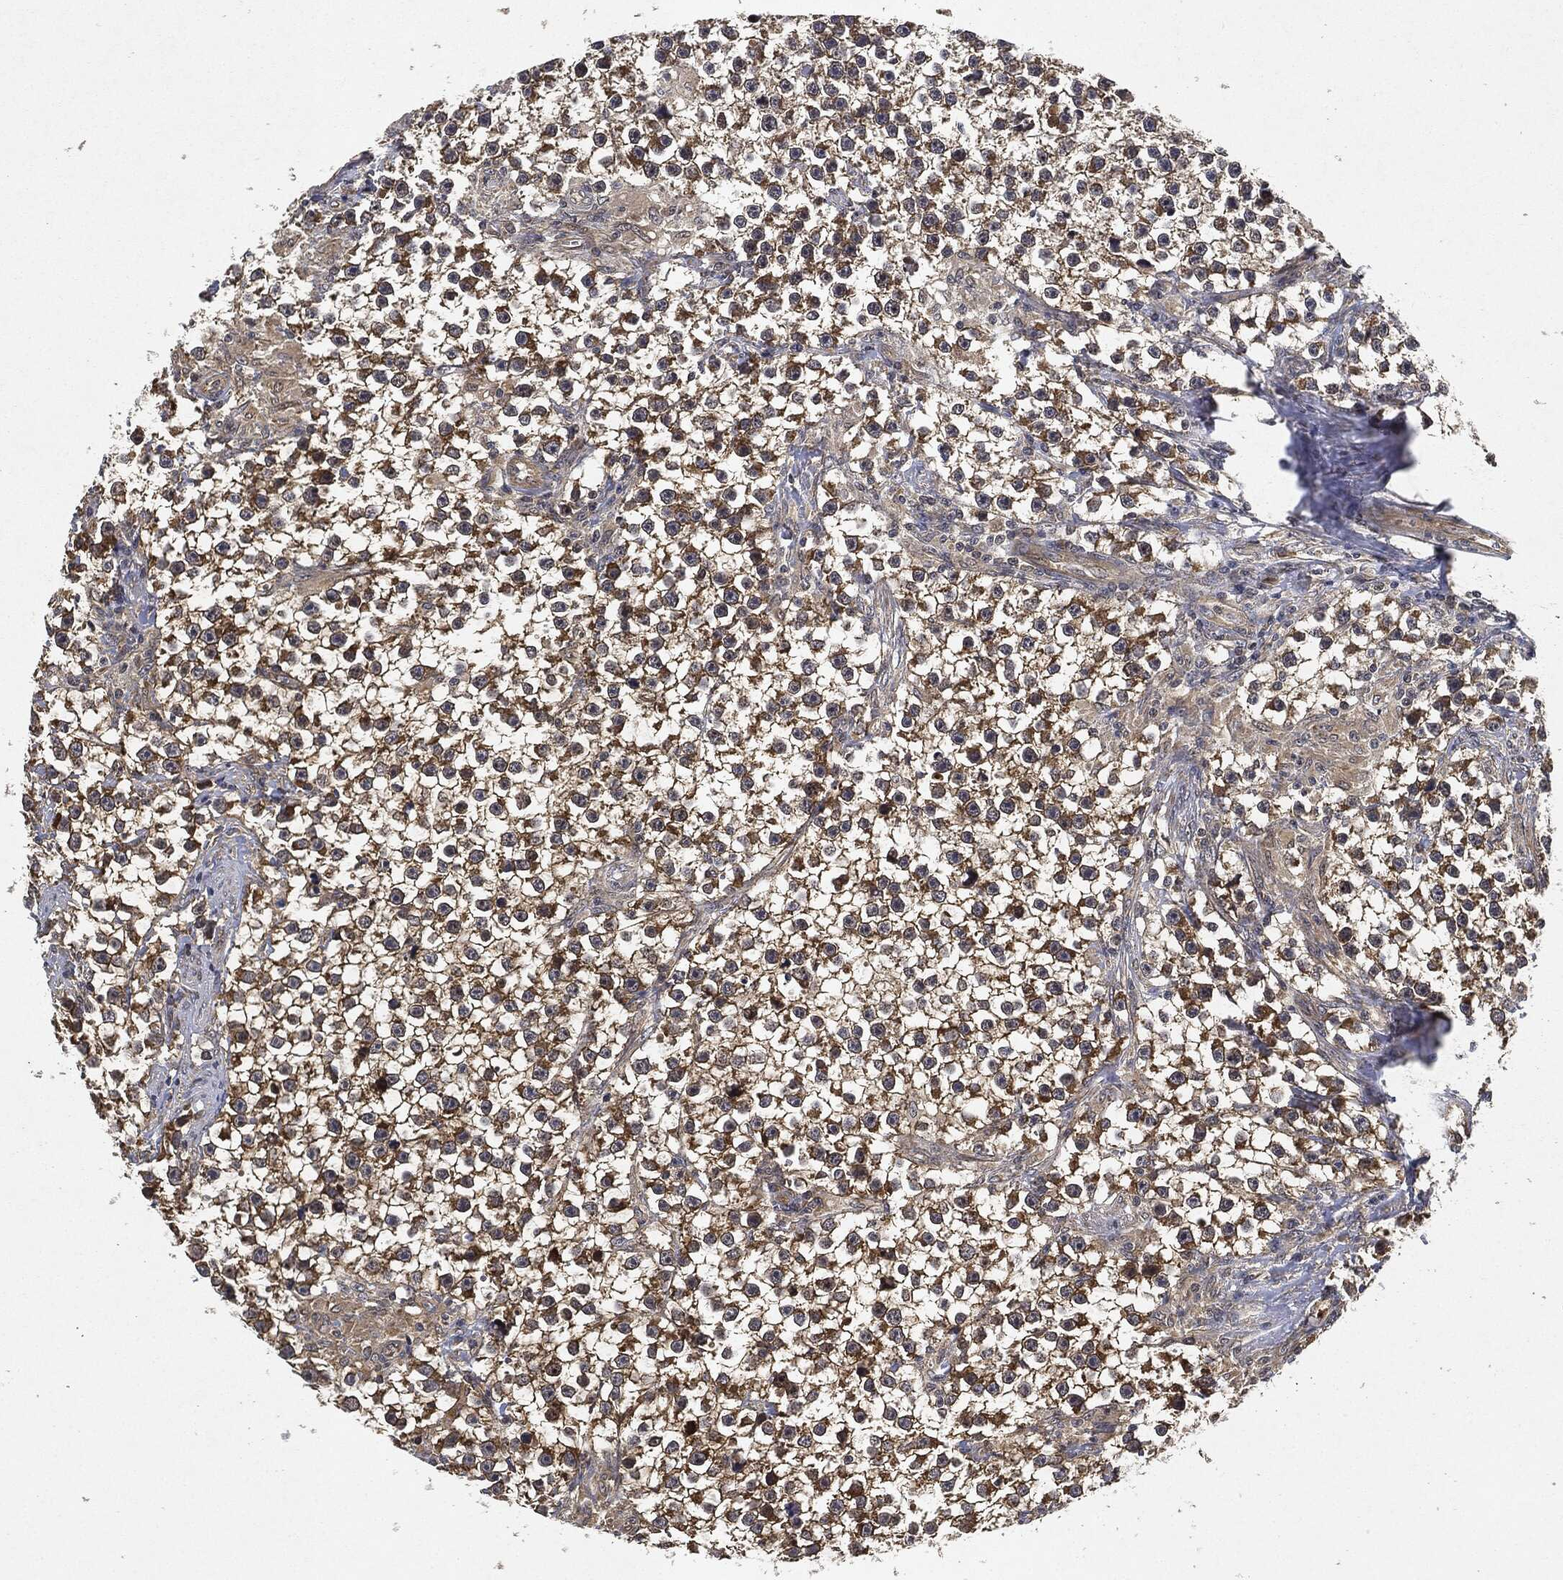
{"staining": {"intensity": "moderate", "quantity": ">75%", "location": "cytoplasmic/membranous"}, "tissue": "testis cancer", "cell_type": "Tumor cells", "image_type": "cancer", "snomed": [{"axis": "morphology", "description": "Seminoma, NOS"}, {"axis": "topography", "description": "Testis"}], "caption": "A brown stain shows moderate cytoplasmic/membranous expression of a protein in human testis cancer (seminoma) tumor cells. (DAB IHC with brightfield microscopy, high magnification).", "gene": "MLST8", "patient": {"sex": "male", "age": 59}}